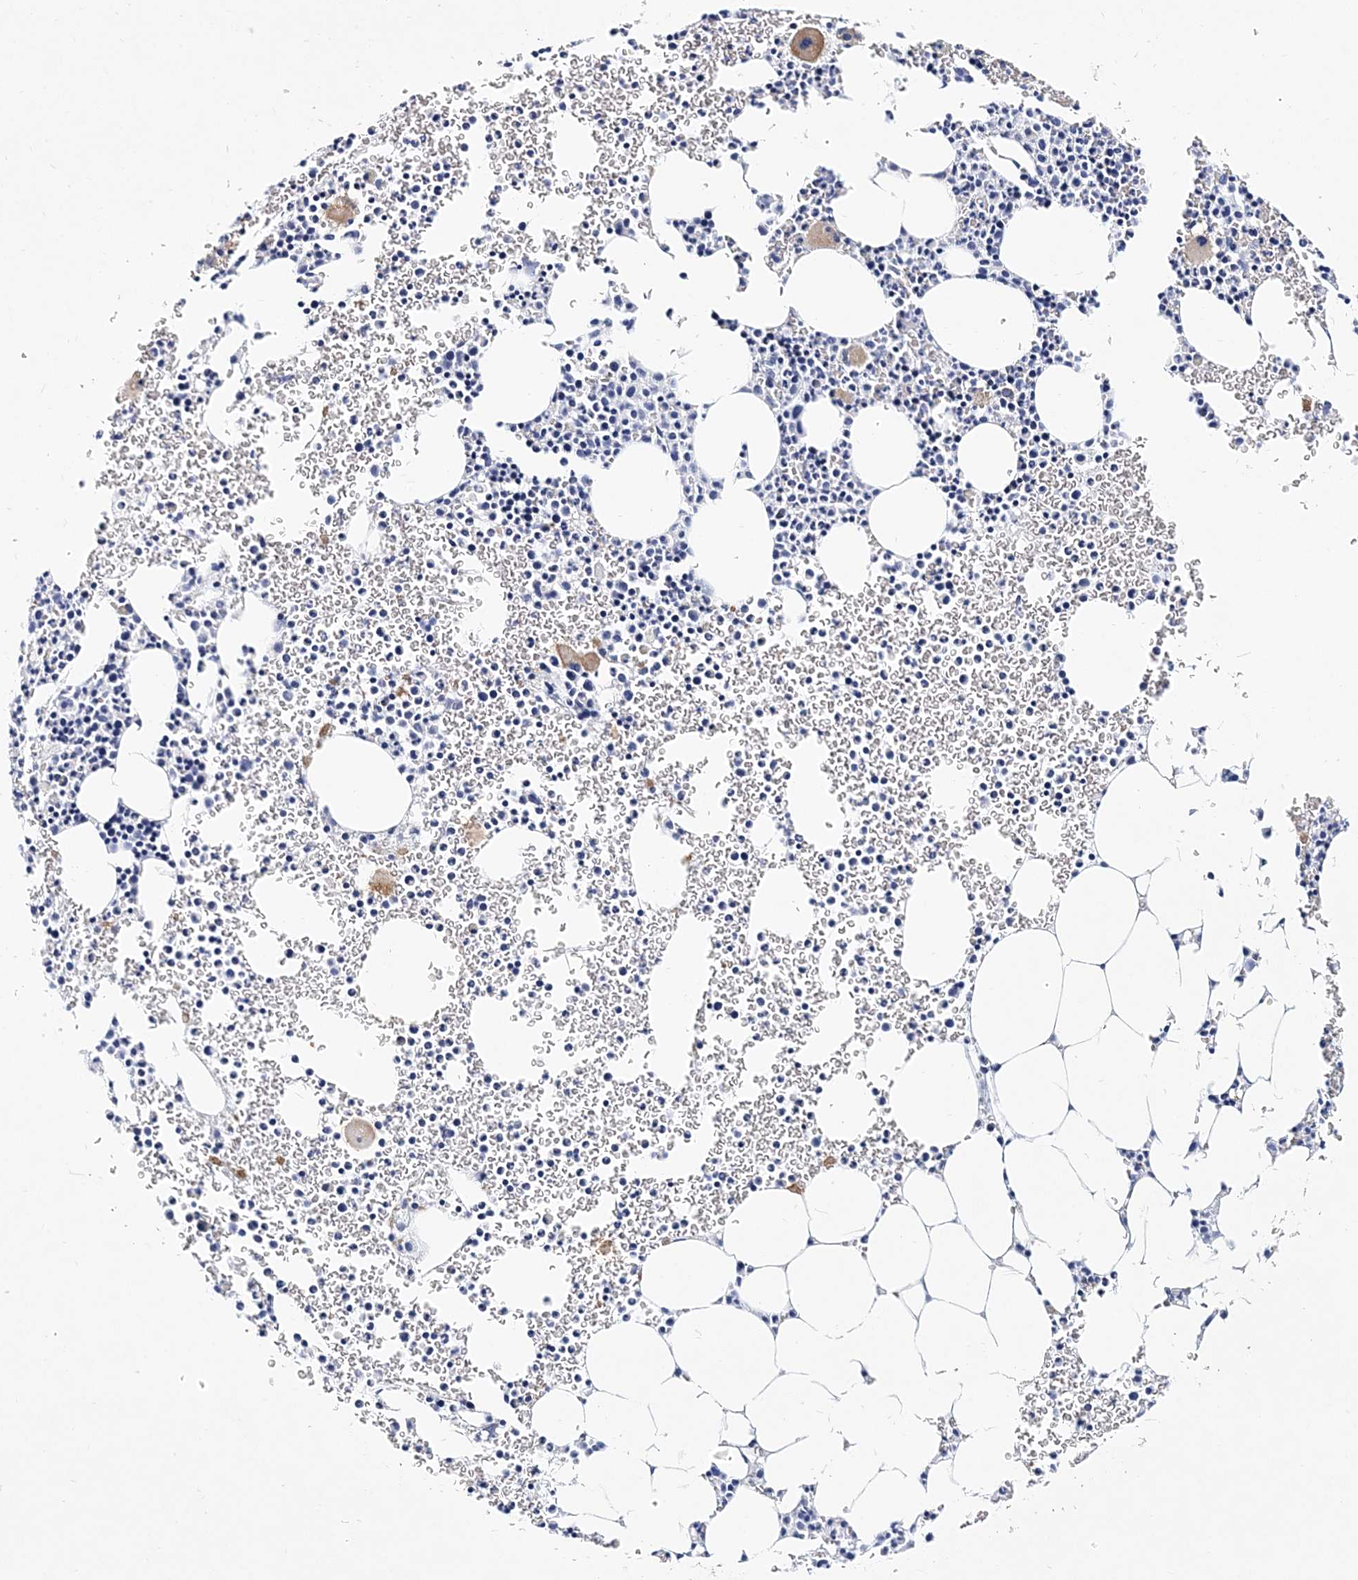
{"staining": {"intensity": "strong", "quantity": "<25%", "location": "cytoplasmic/membranous"}, "tissue": "bone marrow", "cell_type": "Hematopoietic cells", "image_type": "normal", "snomed": [{"axis": "morphology", "description": "Normal tissue, NOS"}, {"axis": "topography", "description": "Bone marrow"}], "caption": "Immunohistochemical staining of normal human bone marrow shows medium levels of strong cytoplasmic/membranous positivity in about <25% of hematopoietic cells.", "gene": "ITGA2B", "patient": {"sex": "female", "age": 78}}